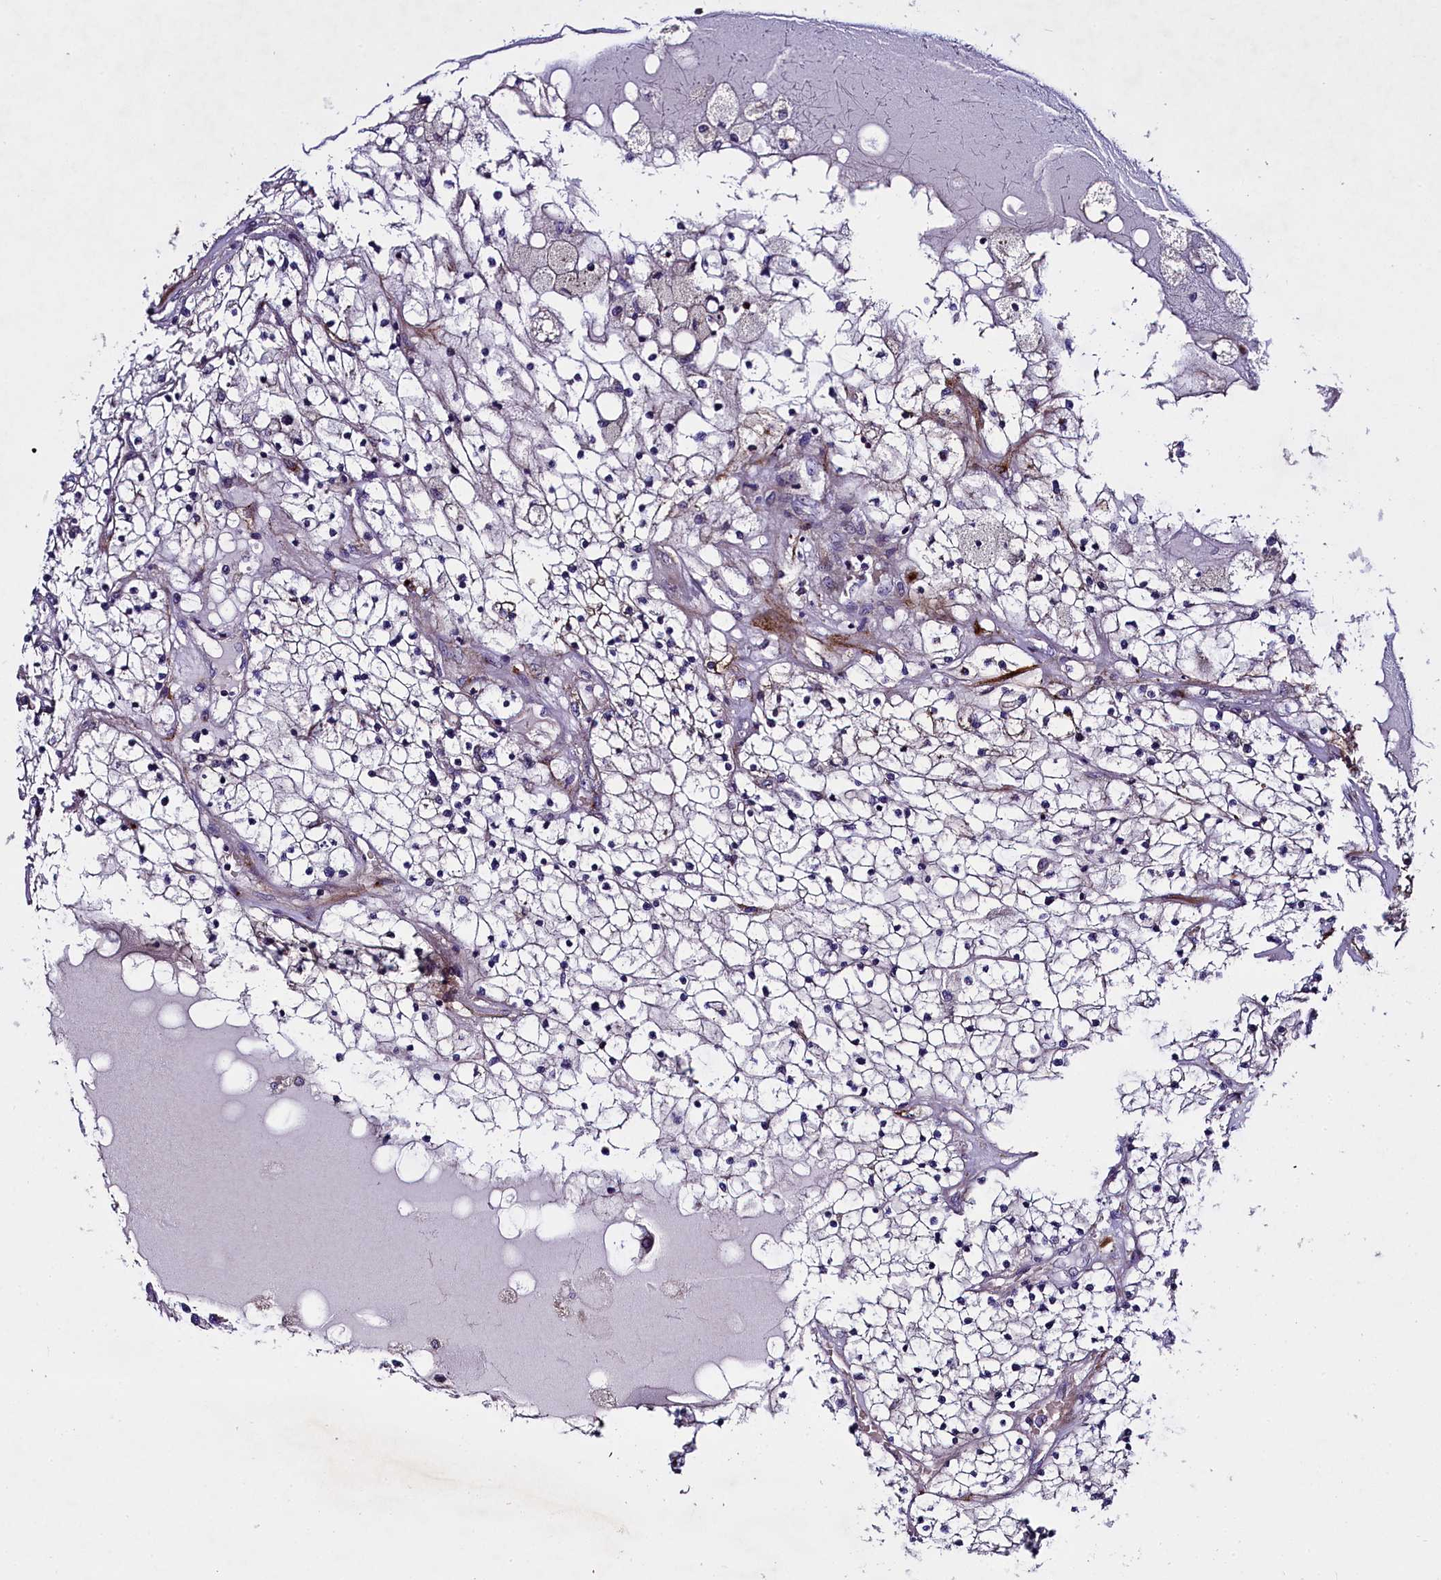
{"staining": {"intensity": "negative", "quantity": "none", "location": "none"}, "tissue": "renal cancer", "cell_type": "Tumor cells", "image_type": "cancer", "snomed": [{"axis": "morphology", "description": "Normal tissue, NOS"}, {"axis": "morphology", "description": "Adenocarcinoma, NOS"}, {"axis": "topography", "description": "Kidney"}], "caption": "High magnification brightfield microscopy of renal cancer (adenocarcinoma) stained with DAB (brown) and counterstained with hematoxylin (blue): tumor cells show no significant expression. The staining was performed using DAB (3,3'-diaminobenzidine) to visualize the protein expression in brown, while the nuclei were stained in blue with hematoxylin (Magnification: 20x).", "gene": "MRC2", "patient": {"sex": "male", "age": 68}}